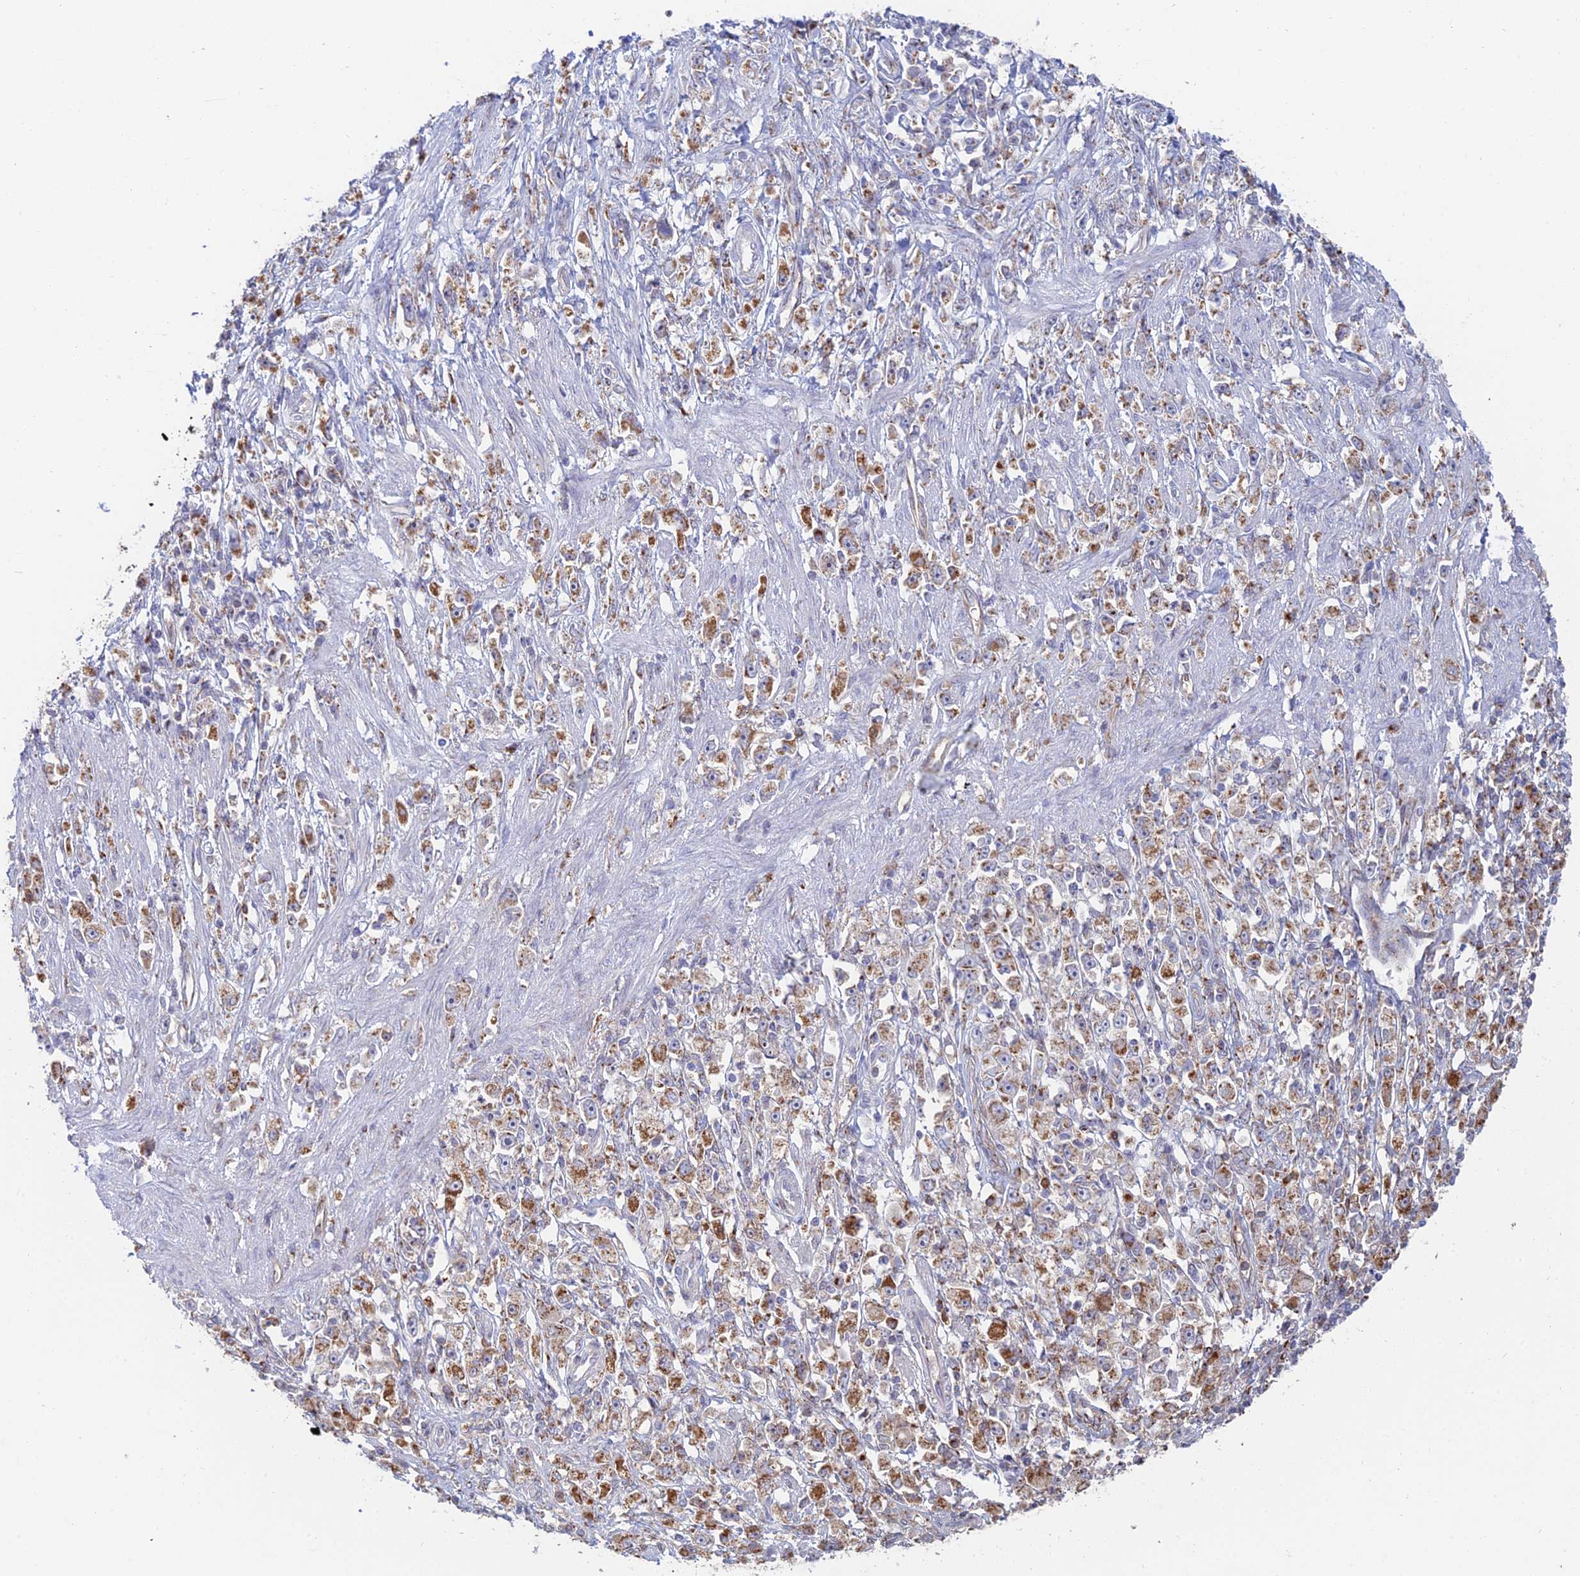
{"staining": {"intensity": "moderate", "quantity": ">75%", "location": "cytoplasmic/membranous"}, "tissue": "stomach cancer", "cell_type": "Tumor cells", "image_type": "cancer", "snomed": [{"axis": "morphology", "description": "Adenocarcinoma, NOS"}, {"axis": "topography", "description": "Stomach"}], "caption": "IHC (DAB) staining of human stomach adenocarcinoma exhibits moderate cytoplasmic/membranous protein staining in approximately >75% of tumor cells.", "gene": "HS2ST1", "patient": {"sex": "female", "age": 59}}